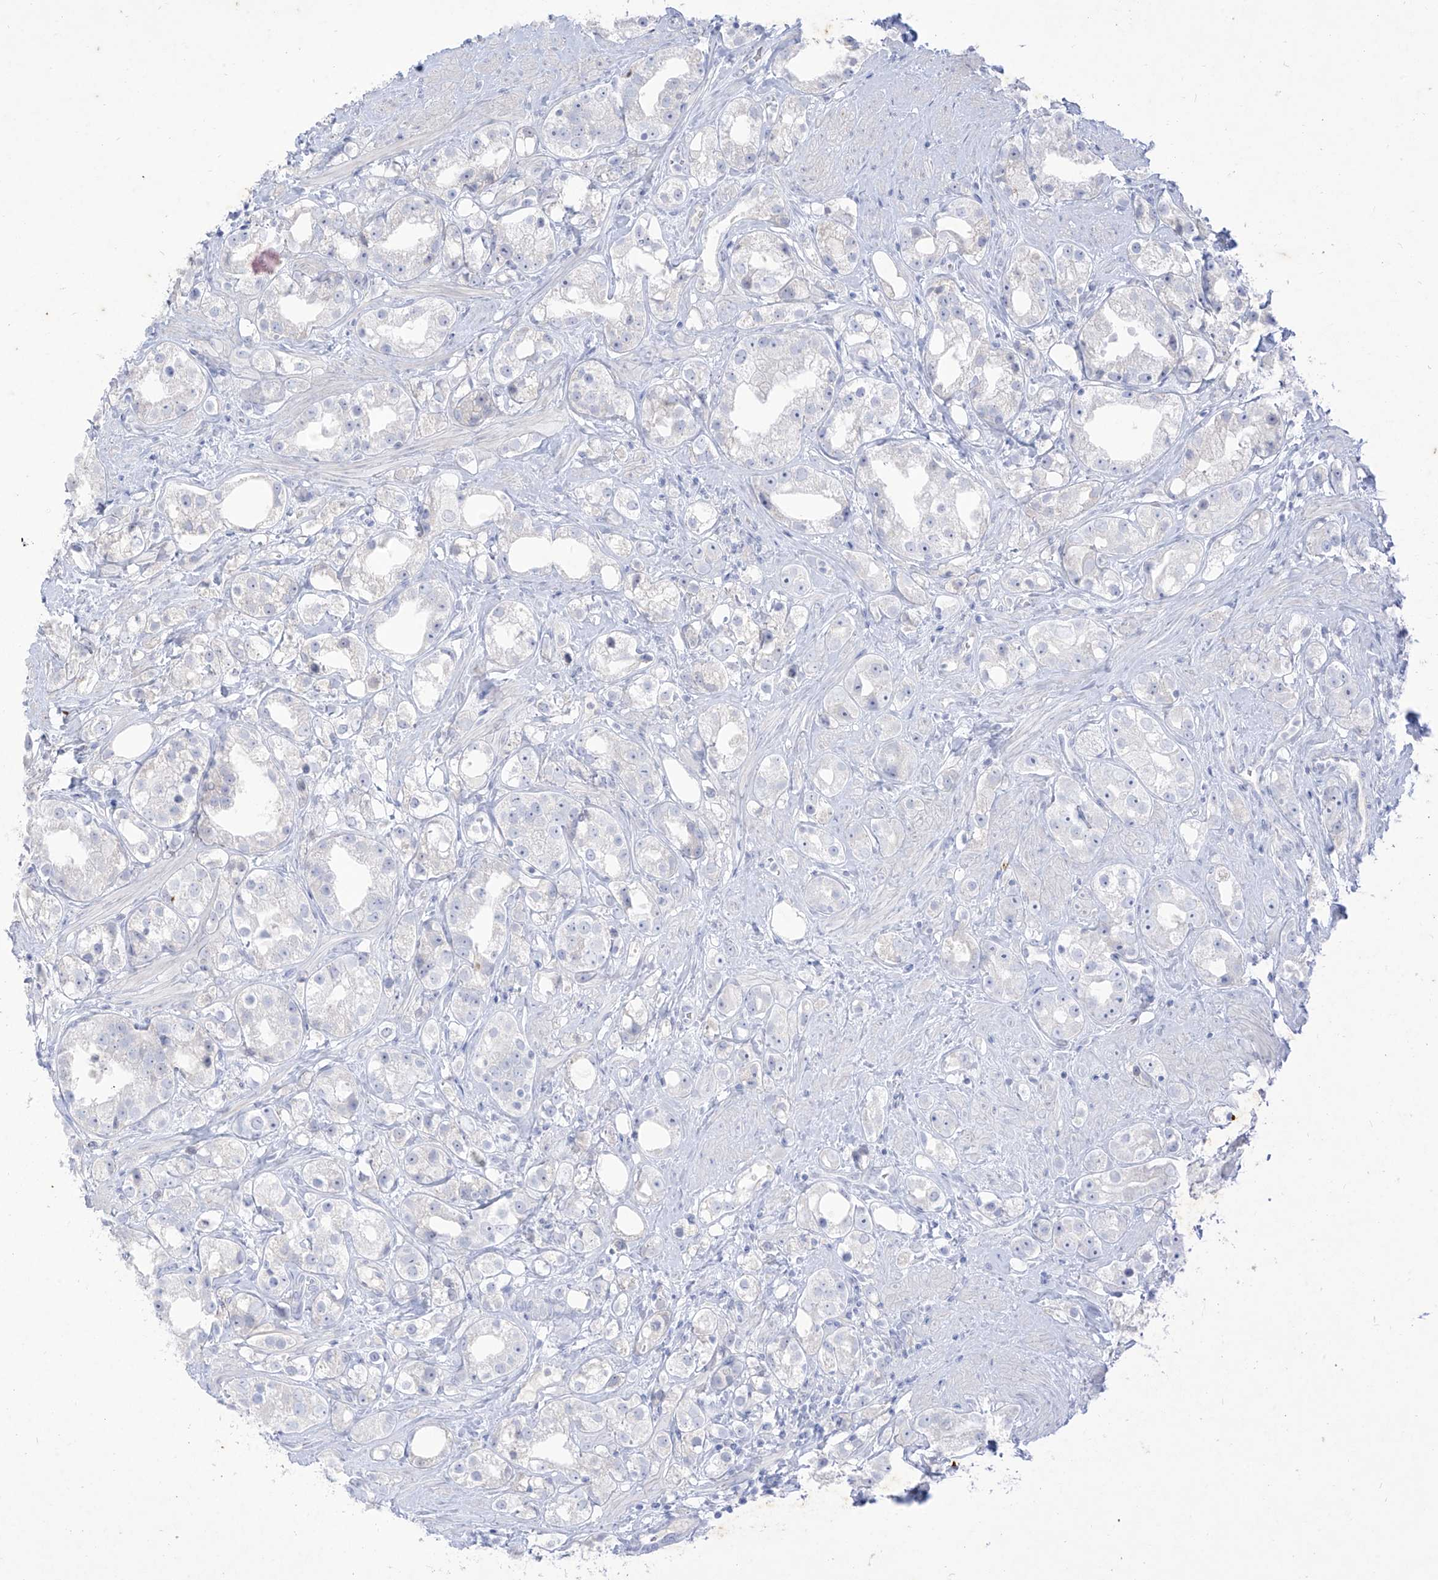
{"staining": {"intensity": "negative", "quantity": "none", "location": "none"}, "tissue": "prostate cancer", "cell_type": "Tumor cells", "image_type": "cancer", "snomed": [{"axis": "morphology", "description": "Adenocarcinoma, NOS"}, {"axis": "topography", "description": "Prostate"}], "caption": "This is an immunohistochemistry histopathology image of human prostate adenocarcinoma. There is no expression in tumor cells.", "gene": "TGM4", "patient": {"sex": "male", "age": 79}}